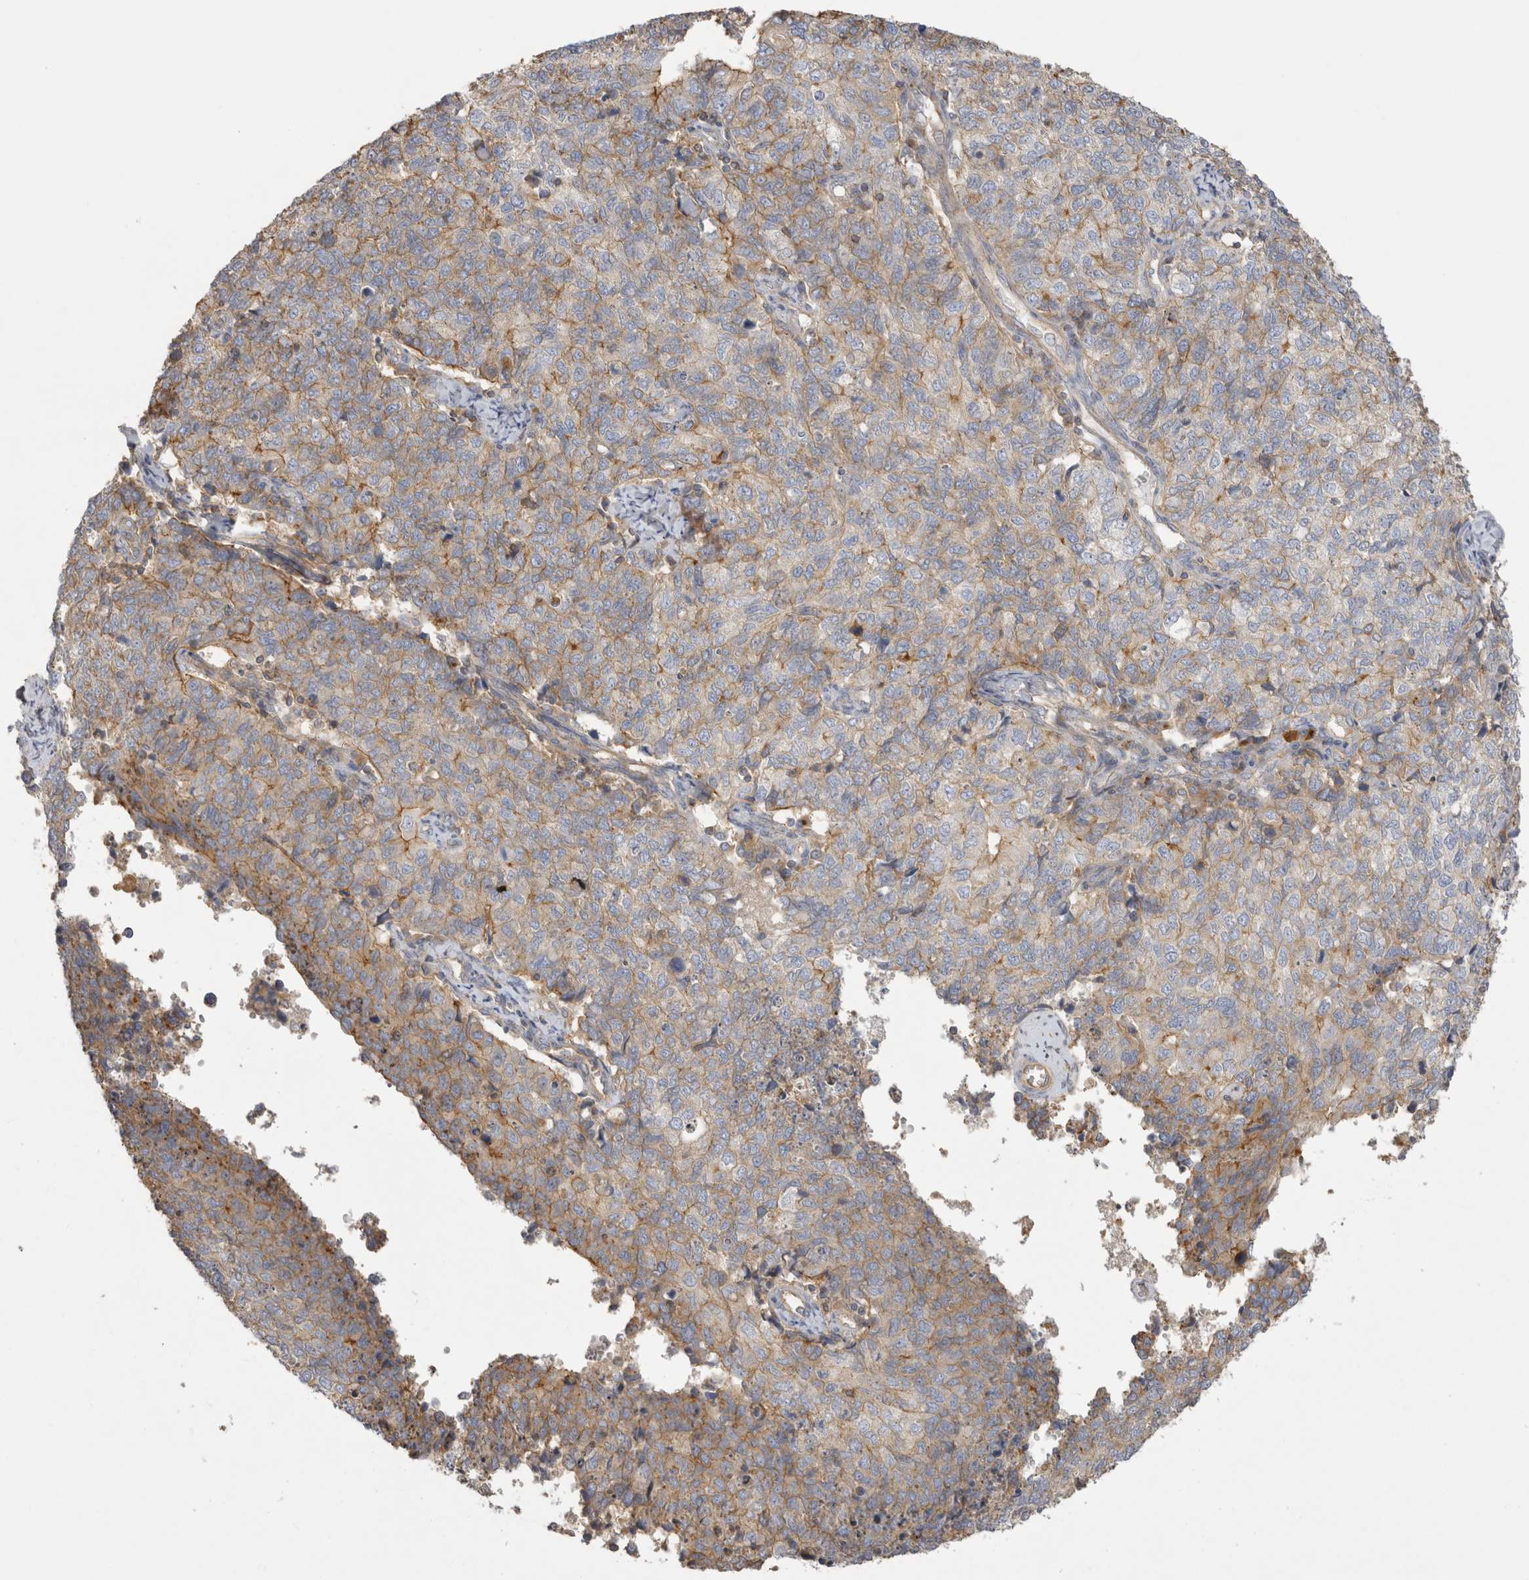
{"staining": {"intensity": "moderate", "quantity": "<25%", "location": "cytoplasmic/membranous"}, "tissue": "cervical cancer", "cell_type": "Tumor cells", "image_type": "cancer", "snomed": [{"axis": "morphology", "description": "Squamous cell carcinoma, NOS"}, {"axis": "topography", "description": "Cervix"}], "caption": "Tumor cells demonstrate low levels of moderate cytoplasmic/membranous expression in approximately <25% of cells in human cervical cancer (squamous cell carcinoma). The protein is stained brown, and the nuclei are stained in blue (DAB (3,3'-diaminobenzidine) IHC with brightfield microscopy, high magnification).", "gene": "CHMP6", "patient": {"sex": "female", "age": 63}}